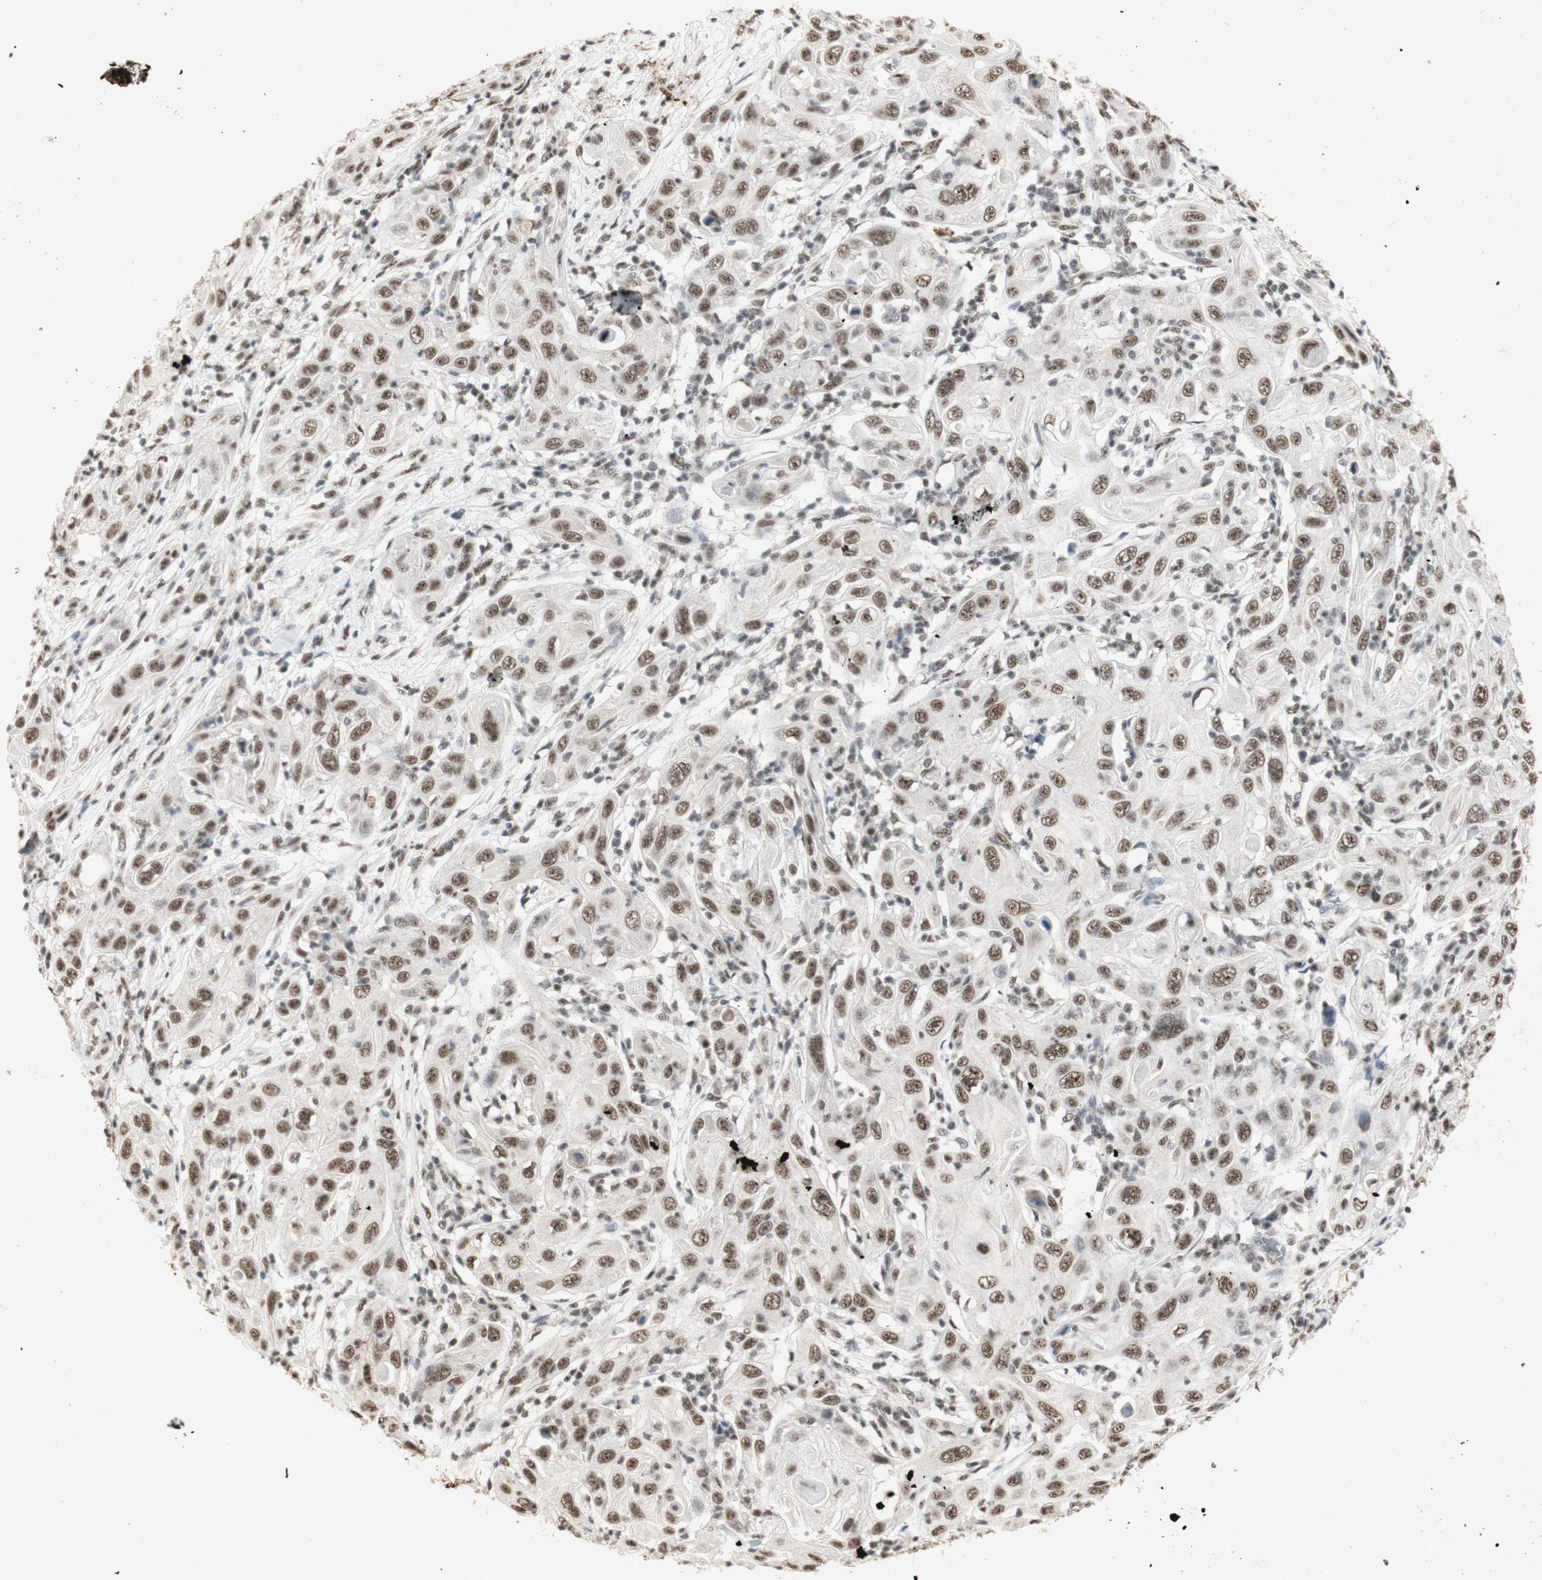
{"staining": {"intensity": "moderate", "quantity": ">75%", "location": "nuclear"}, "tissue": "skin cancer", "cell_type": "Tumor cells", "image_type": "cancer", "snomed": [{"axis": "morphology", "description": "Squamous cell carcinoma, NOS"}, {"axis": "topography", "description": "Skin"}], "caption": "The photomicrograph reveals immunohistochemical staining of skin cancer (squamous cell carcinoma). There is moderate nuclear expression is seen in about >75% of tumor cells.", "gene": "SNRPB", "patient": {"sex": "female", "age": 88}}